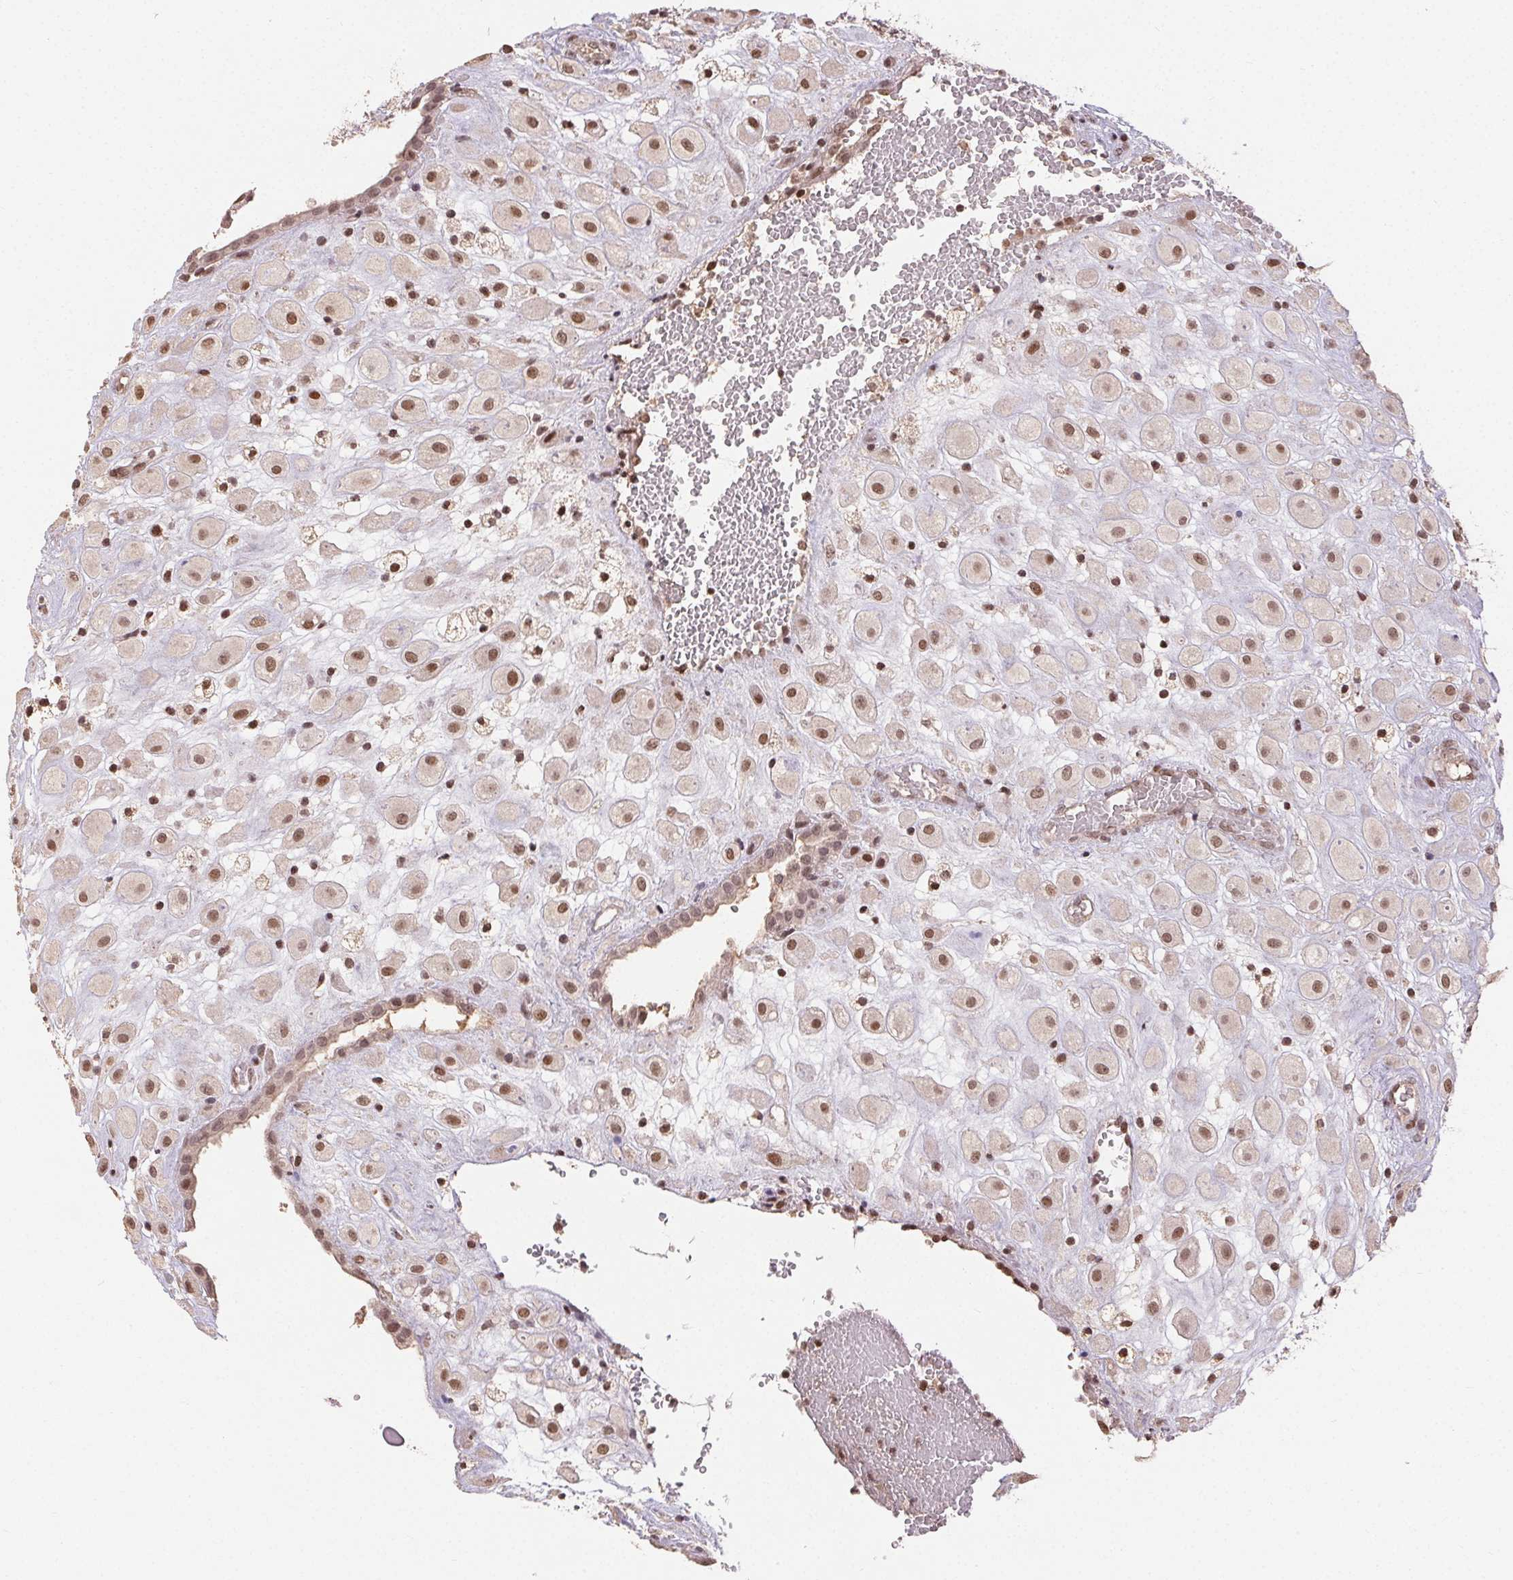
{"staining": {"intensity": "moderate", "quantity": ">75%", "location": "nuclear"}, "tissue": "placenta", "cell_type": "Decidual cells", "image_type": "normal", "snomed": [{"axis": "morphology", "description": "Normal tissue, NOS"}, {"axis": "topography", "description": "Placenta"}], "caption": "Placenta stained with DAB (3,3'-diaminobenzidine) immunohistochemistry shows medium levels of moderate nuclear staining in about >75% of decidual cells. (DAB (3,3'-diaminobenzidine) IHC, brown staining for protein, blue staining for nuclei).", "gene": "MAPKAPK2", "patient": {"sex": "female", "age": 24}}